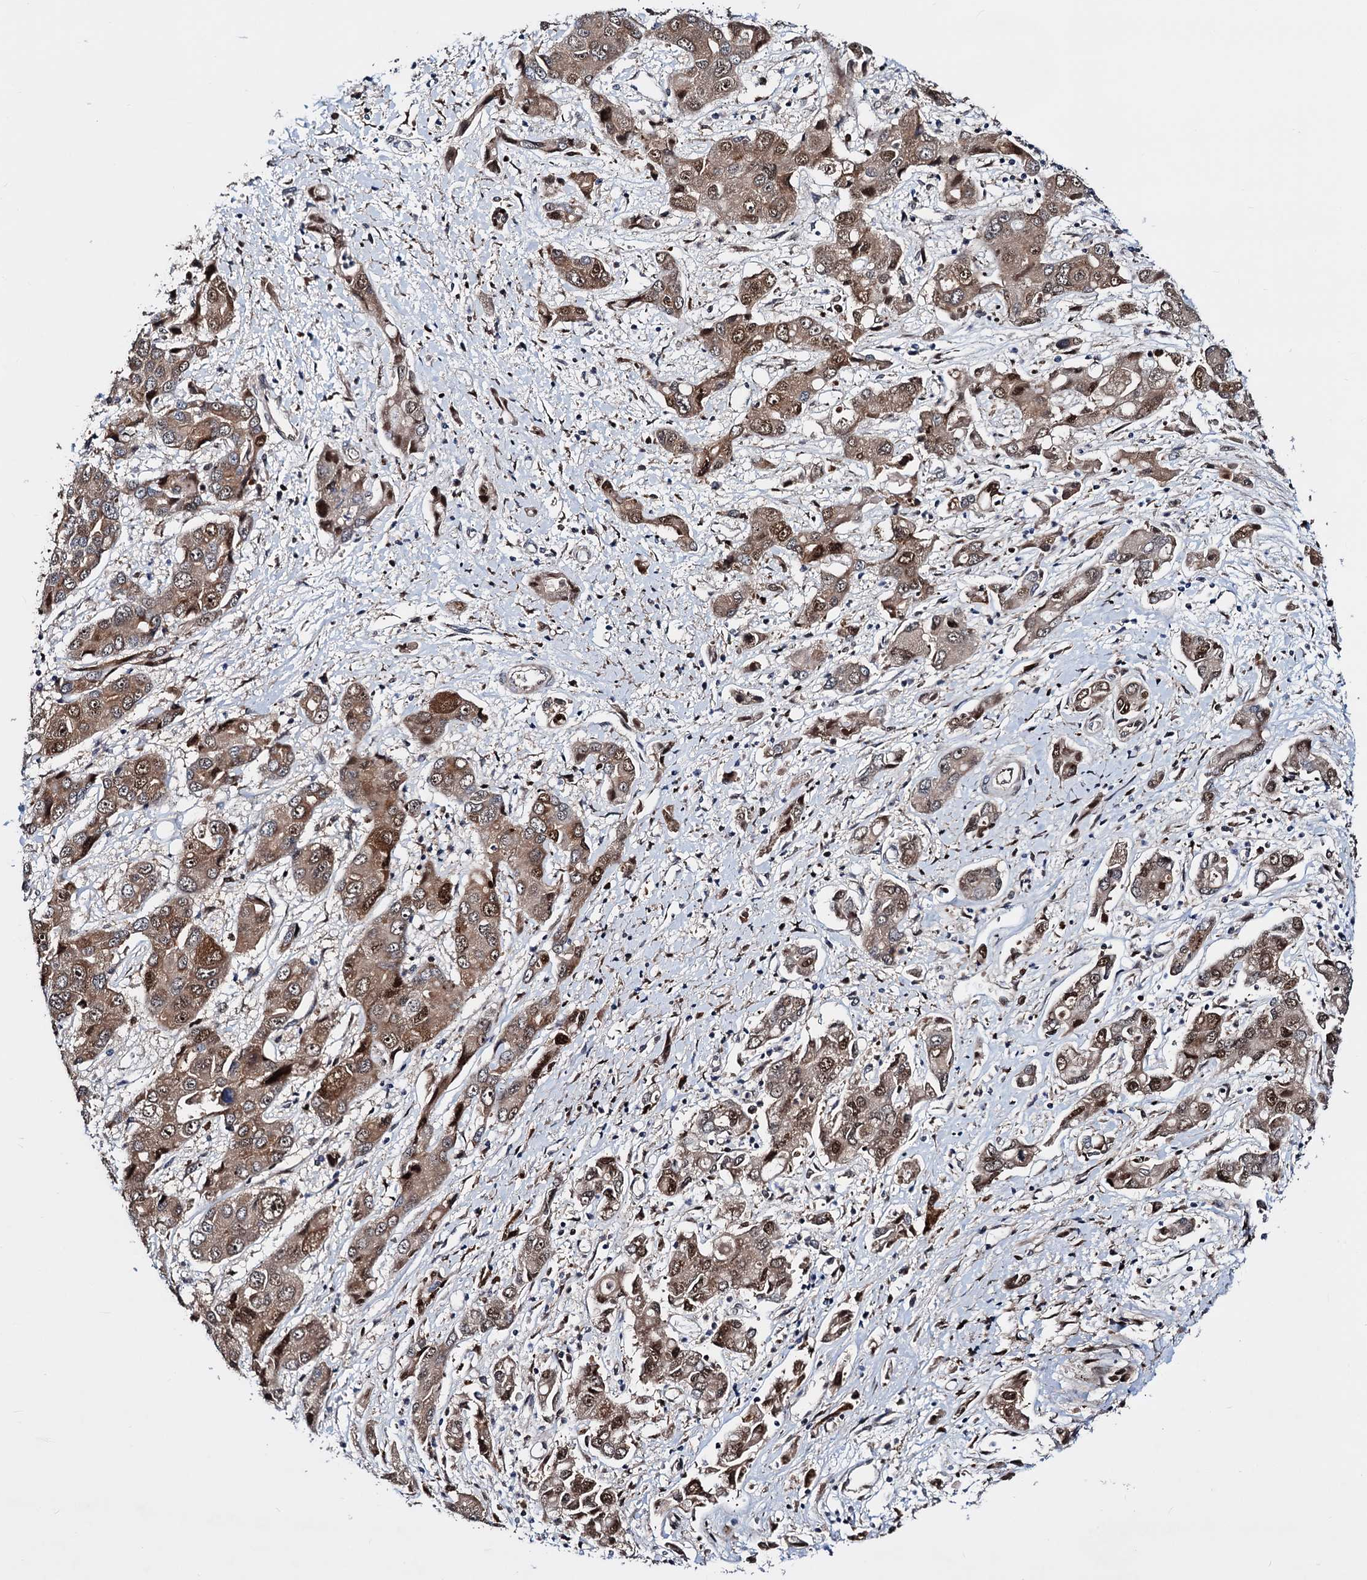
{"staining": {"intensity": "moderate", "quantity": ">75%", "location": "cytoplasmic/membranous,nuclear"}, "tissue": "liver cancer", "cell_type": "Tumor cells", "image_type": "cancer", "snomed": [{"axis": "morphology", "description": "Cholangiocarcinoma"}, {"axis": "topography", "description": "Liver"}], "caption": "A medium amount of moderate cytoplasmic/membranous and nuclear staining is identified in approximately >75% of tumor cells in liver cancer (cholangiocarcinoma) tissue.", "gene": "COA4", "patient": {"sex": "male", "age": 67}}